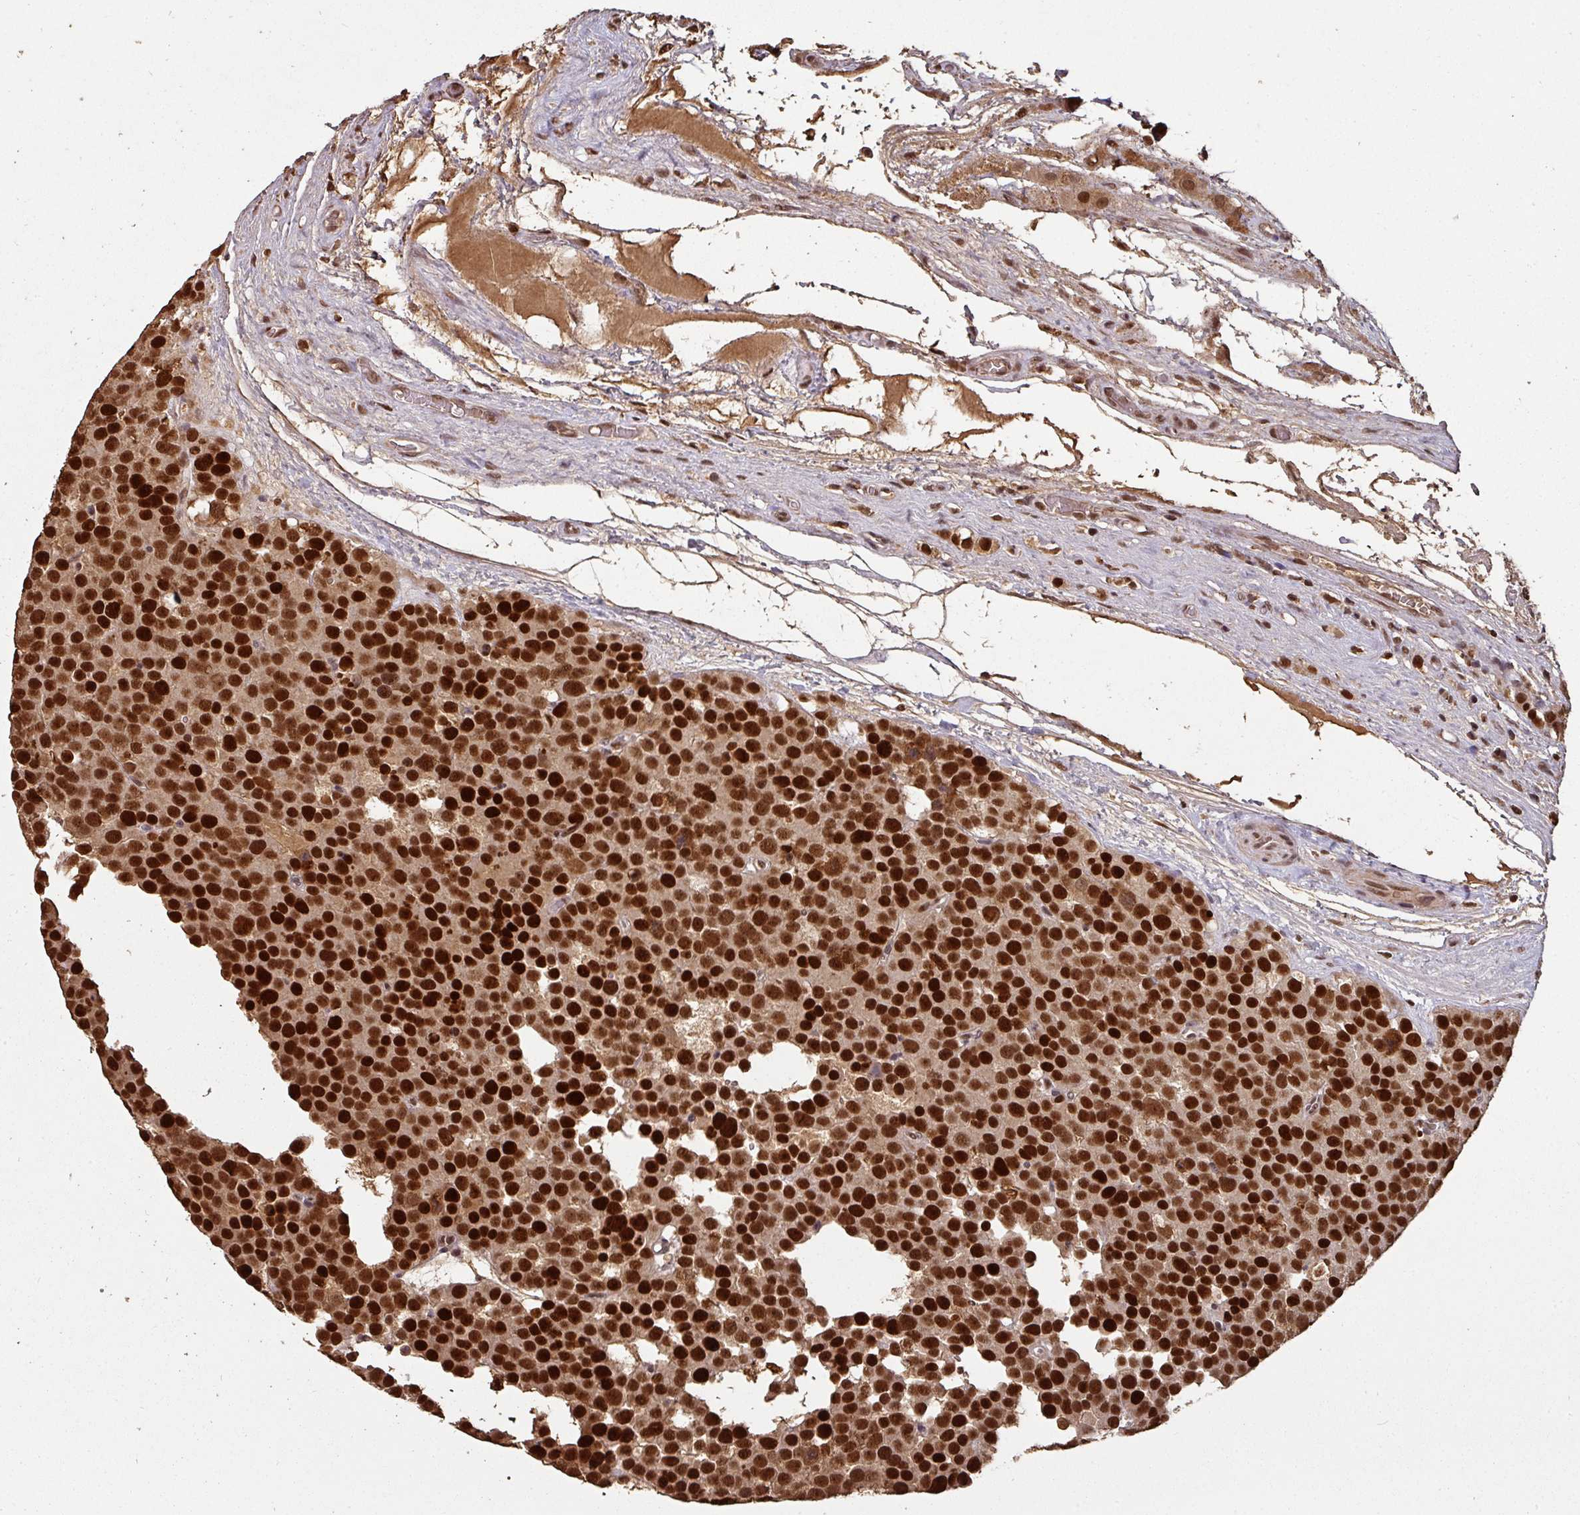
{"staining": {"intensity": "strong", "quantity": ">75%", "location": "nuclear"}, "tissue": "testis cancer", "cell_type": "Tumor cells", "image_type": "cancer", "snomed": [{"axis": "morphology", "description": "Seminoma, NOS"}, {"axis": "topography", "description": "Testis"}], "caption": "High-magnification brightfield microscopy of testis cancer stained with DAB (3,3'-diaminobenzidine) (brown) and counterstained with hematoxylin (blue). tumor cells exhibit strong nuclear staining is seen in about>75% of cells.", "gene": "POLD1", "patient": {"sex": "male", "age": 71}}